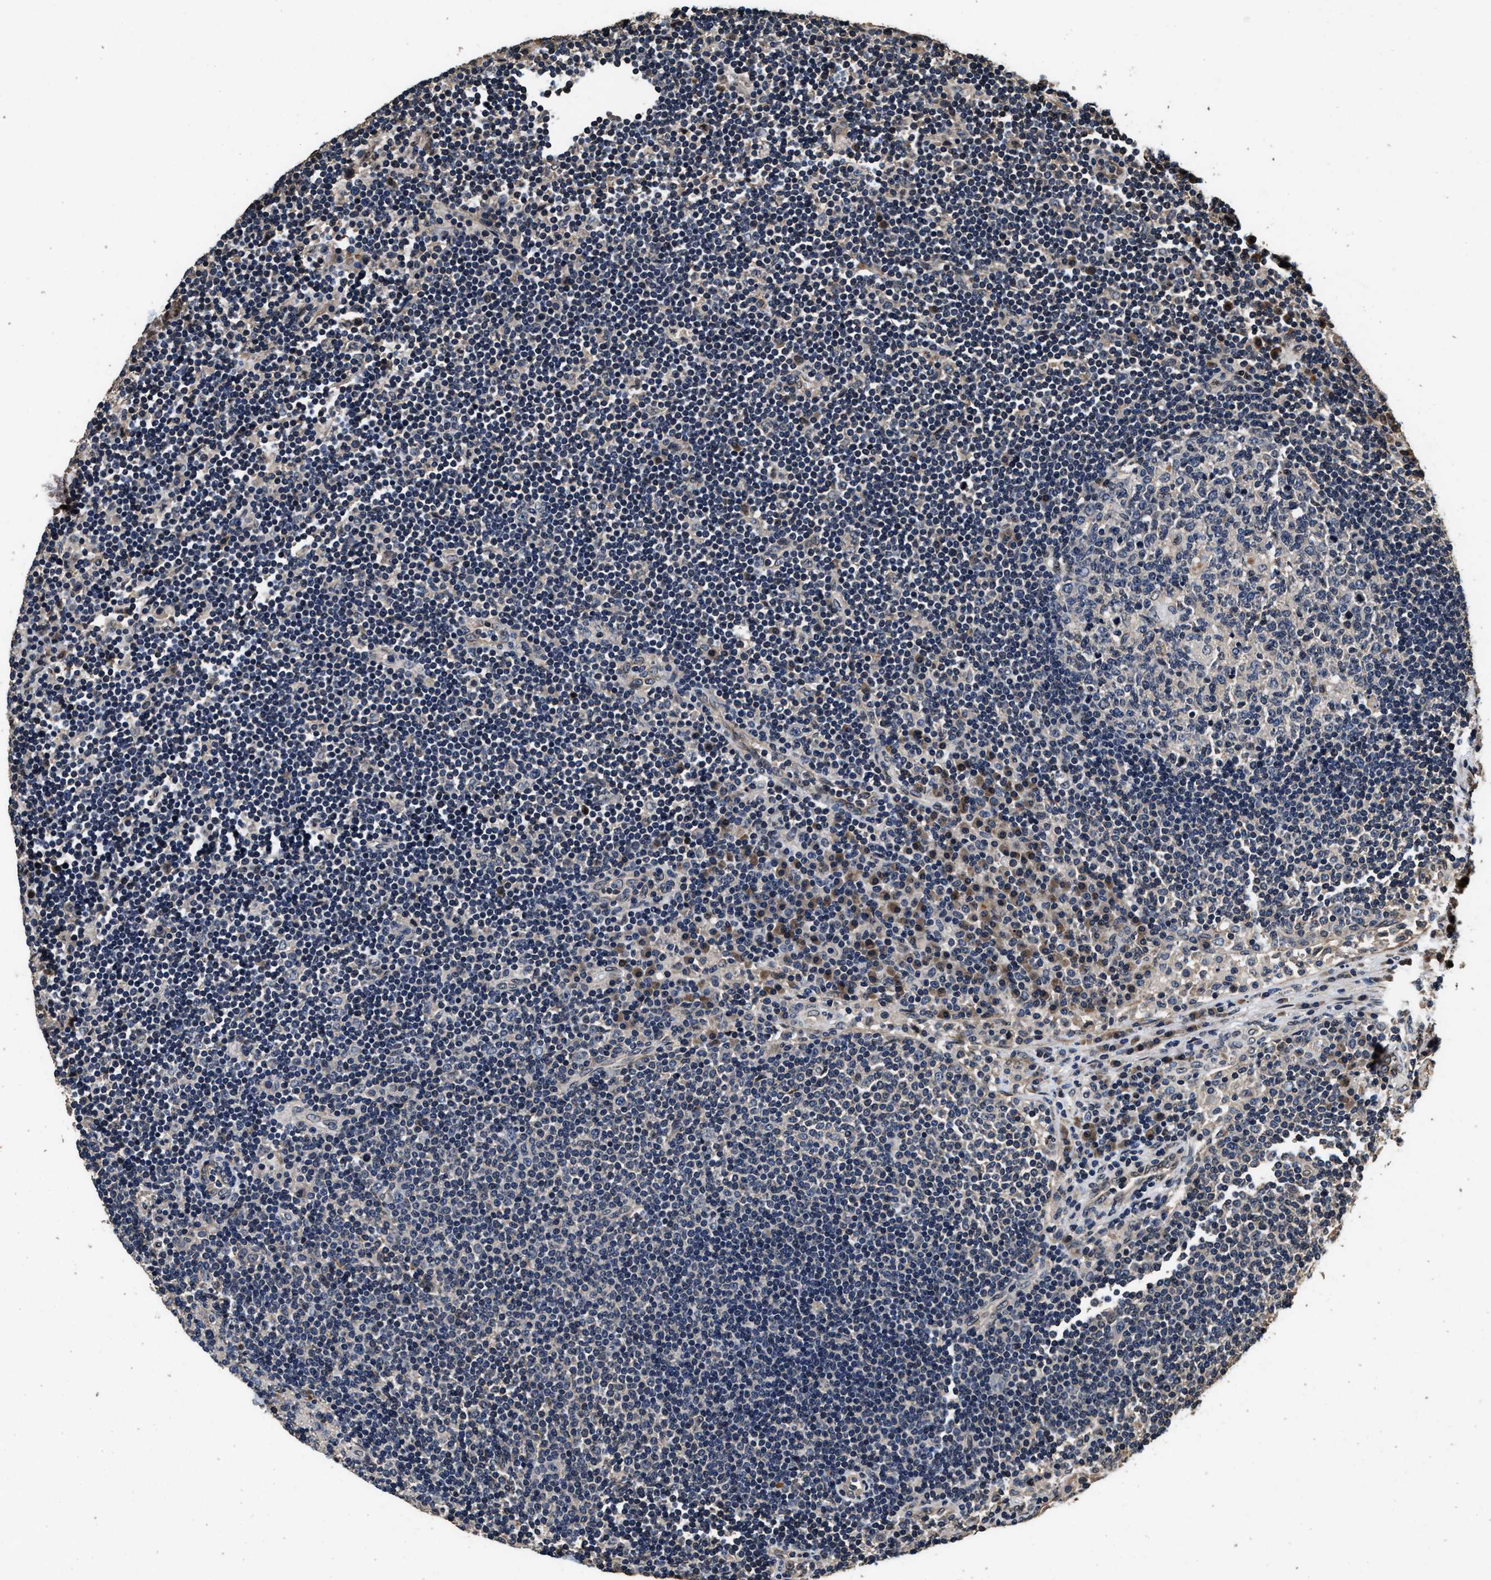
{"staining": {"intensity": "moderate", "quantity": "<25%", "location": "cytoplasmic/membranous,nuclear"}, "tissue": "lymph node", "cell_type": "Germinal center cells", "image_type": "normal", "snomed": [{"axis": "morphology", "description": "Normal tissue, NOS"}, {"axis": "topography", "description": "Lymph node"}], "caption": "Moderate cytoplasmic/membranous,nuclear staining for a protein is seen in about <25% of germinal center cells of normal lymph node using immunohistochemistry (IHC).", "gene": "ACCS", "patient": {"sex": "female", "age": 53}}